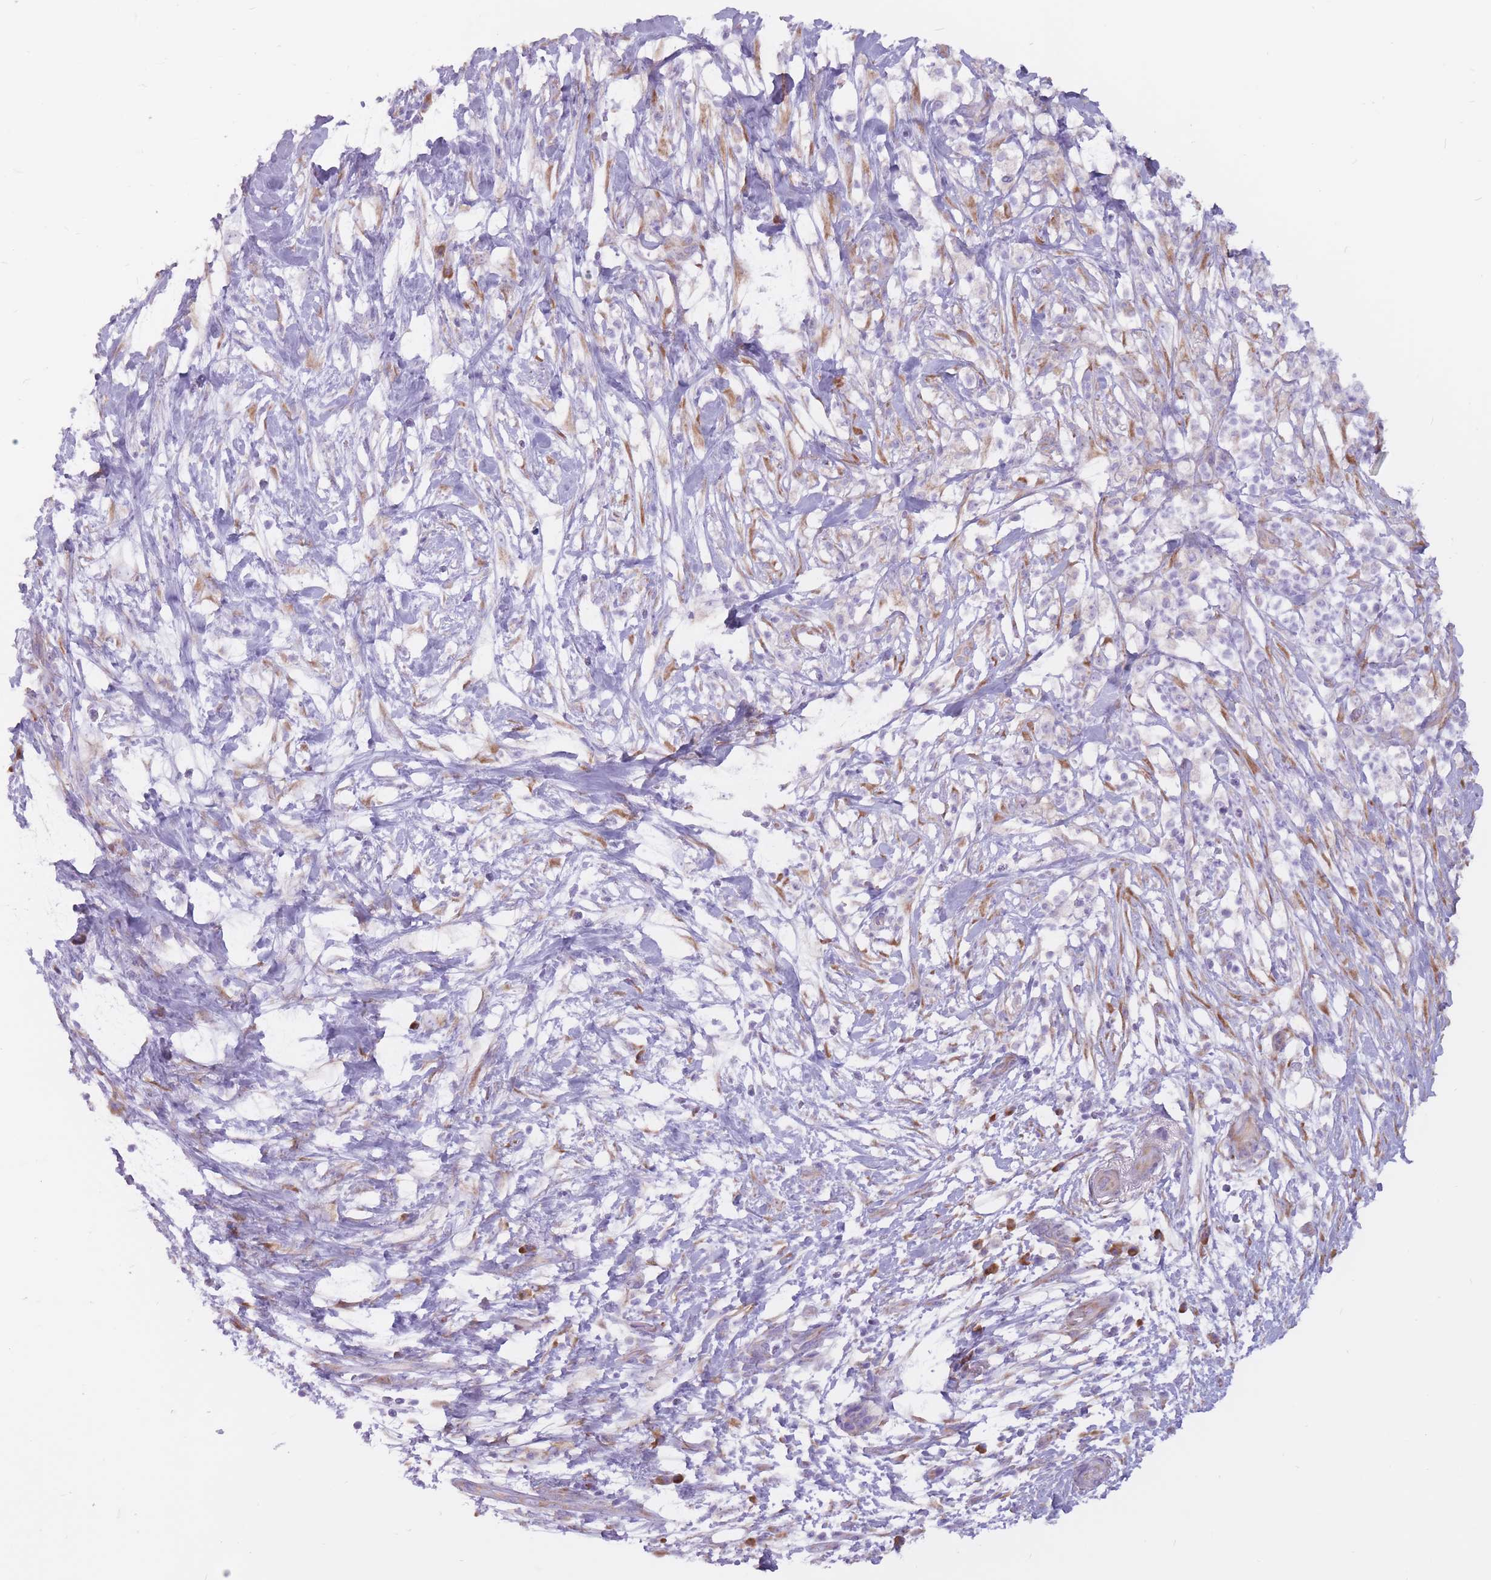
{"staining": {"intensity": "negative", "quantity": "none", "location": "none"}, "tissue": "pancreatic cancer", "cell_type": "Tumor cells", "image_type": "cancer", "snomed": [{"axis": "morphology", "description": "Adenocarcinoma, NOS"}, {"axis": "topography", "description": "Pancreas"}], "caption": "Tumor cells show no significant expression in pancreatic adenocarcinoma.", "gene": "RPL18", "patient": {"sex": "female", "age": 72}}